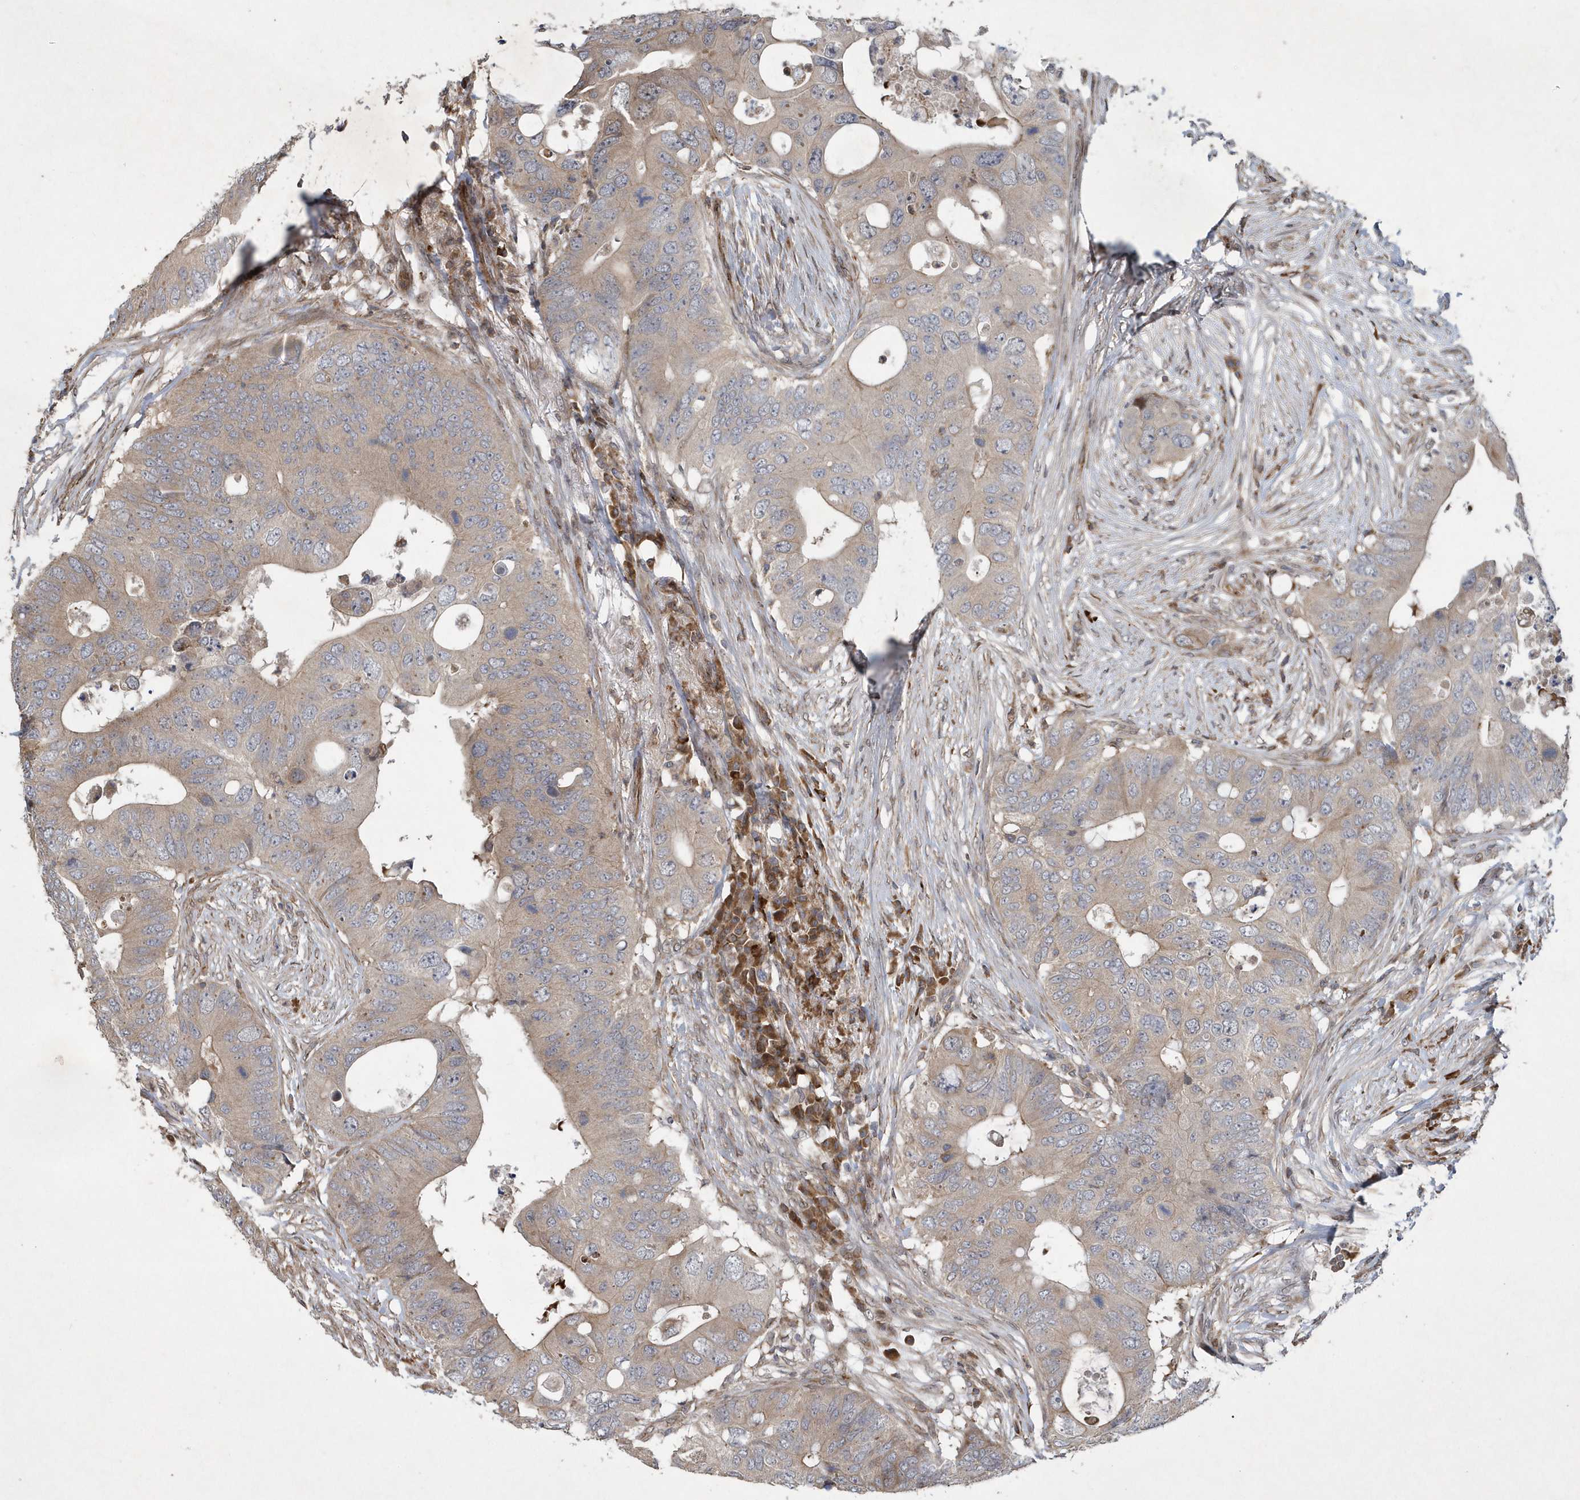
{"staining": {"intensity": "weak", "quantity": "25%-75%", "location": "cytoplasmic/membranous"}, "tissue": "colorectal cancer", "cell_type": "Tumor cells", "image_type": "cancer", "snomed": [{"axis": "morphology", "description": "Adenocarcinoma, NOS"}, {"axis": "topography", "description": "Colon"}], "caption": "DAB (3,3'-diaminobenzidine) immunohistochemical staining of human colorectal adenocarcinoma shows weak cytoplasmic/membranous protein staining in approximately 25%-75% of tumor cells. (Brightfield microscopy of DAB IHC at high magnification).", "gene": "N4BP2", "patient": {"sex": "male", "age": 71}}